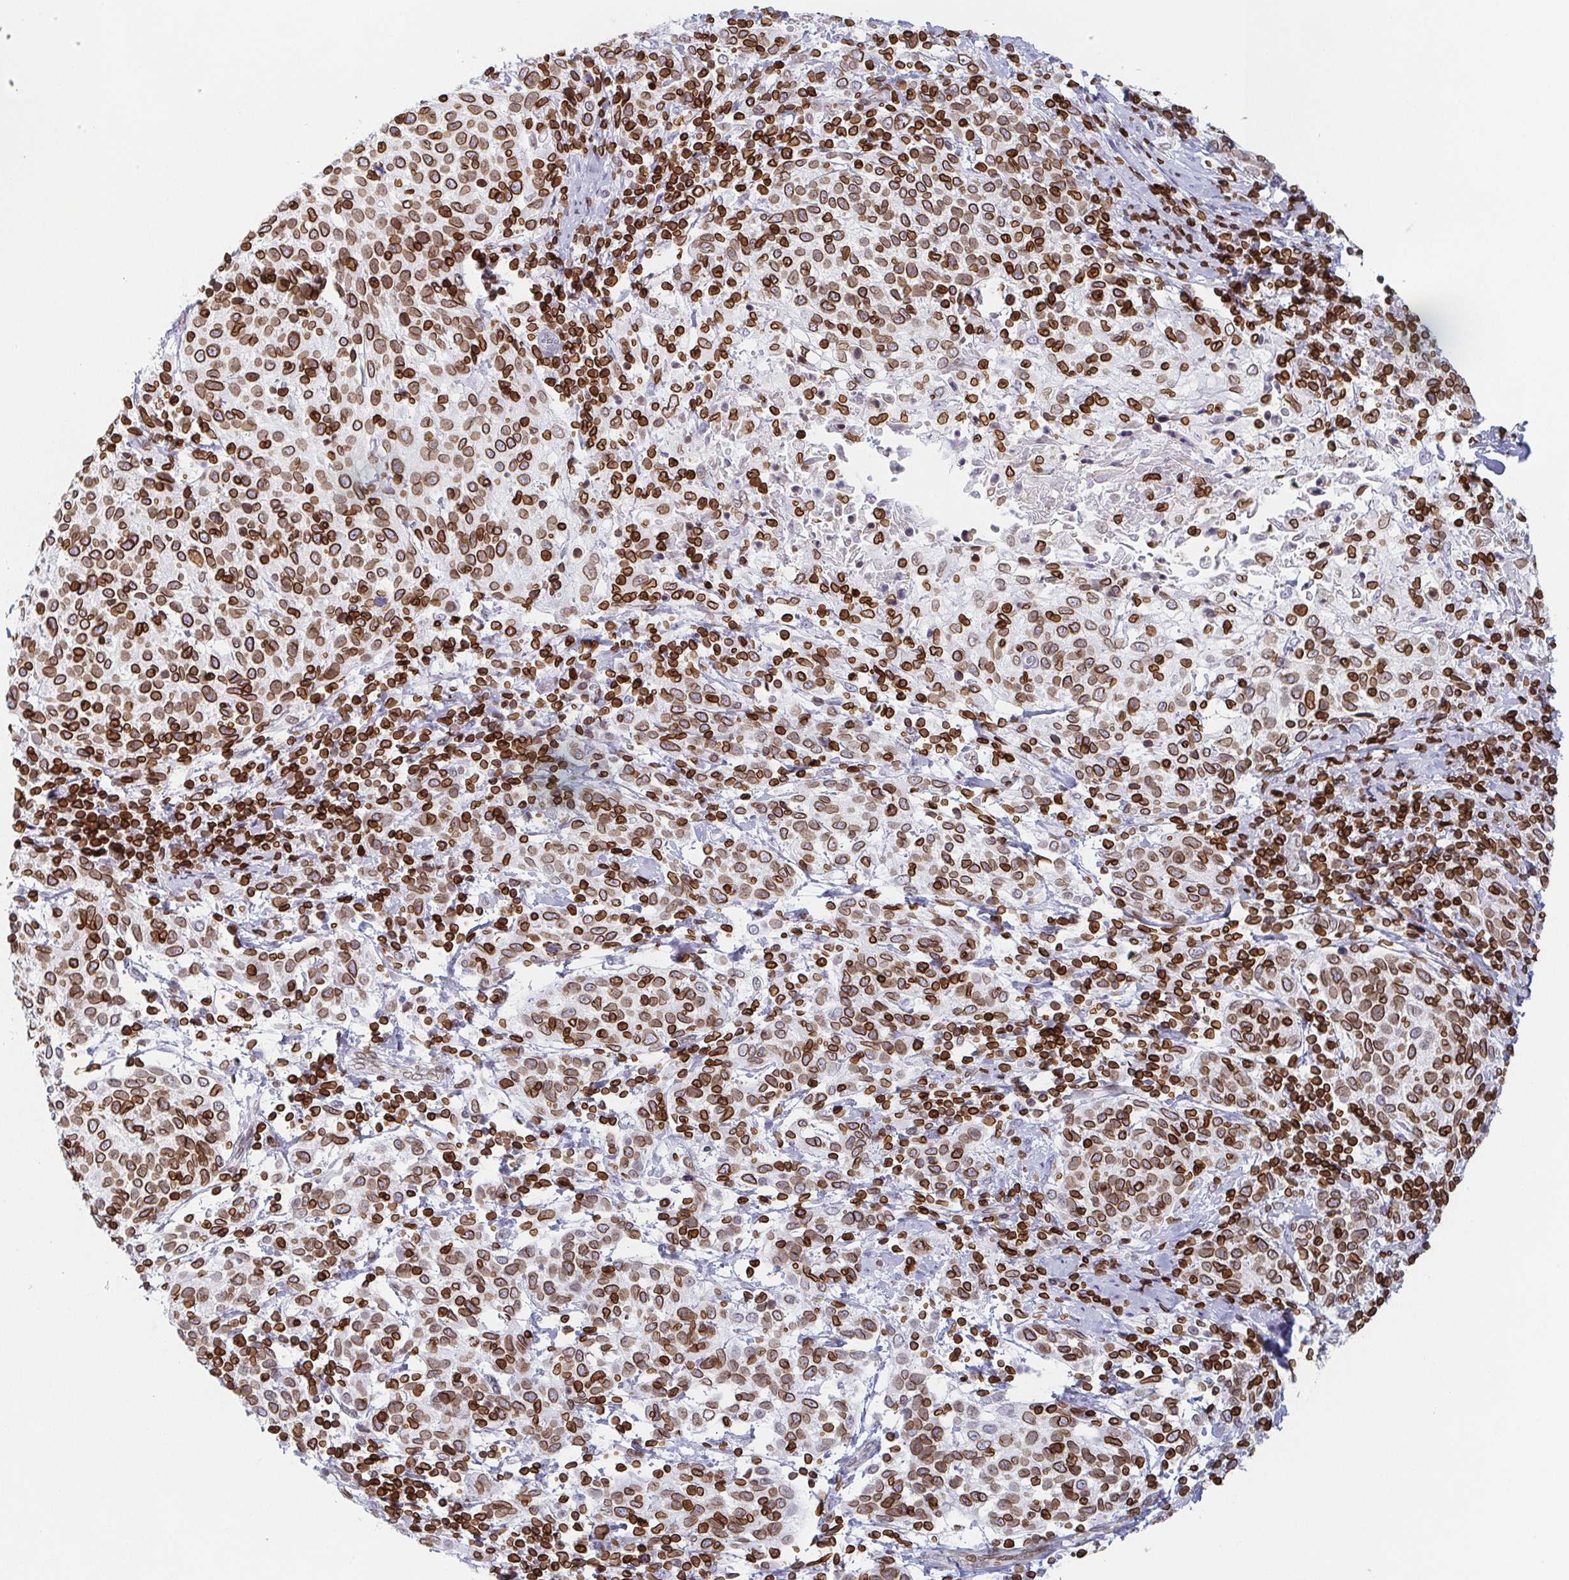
{"staining": {"intensity": "strong", "quantity": ">75%", "location": "cytoplasmic/membranous,nuclear"}, "tissue": "cervical cancer", "cell_type": "Tumor cells", "image_type": "cancer", "snomed": [{"axis": "morphology", "description": "Squamous cell carcinoma, NOS"}, {"axis": "topography", "description": "Cervix"}], "caption": "Strong cytoplasmic/membranous and nuclear protein staining is present in about >75% of tumor cells in cervical squamous cell carcinoma.", "gene": "BTBD7", "patient": {"sex": "female", "age": 61}}